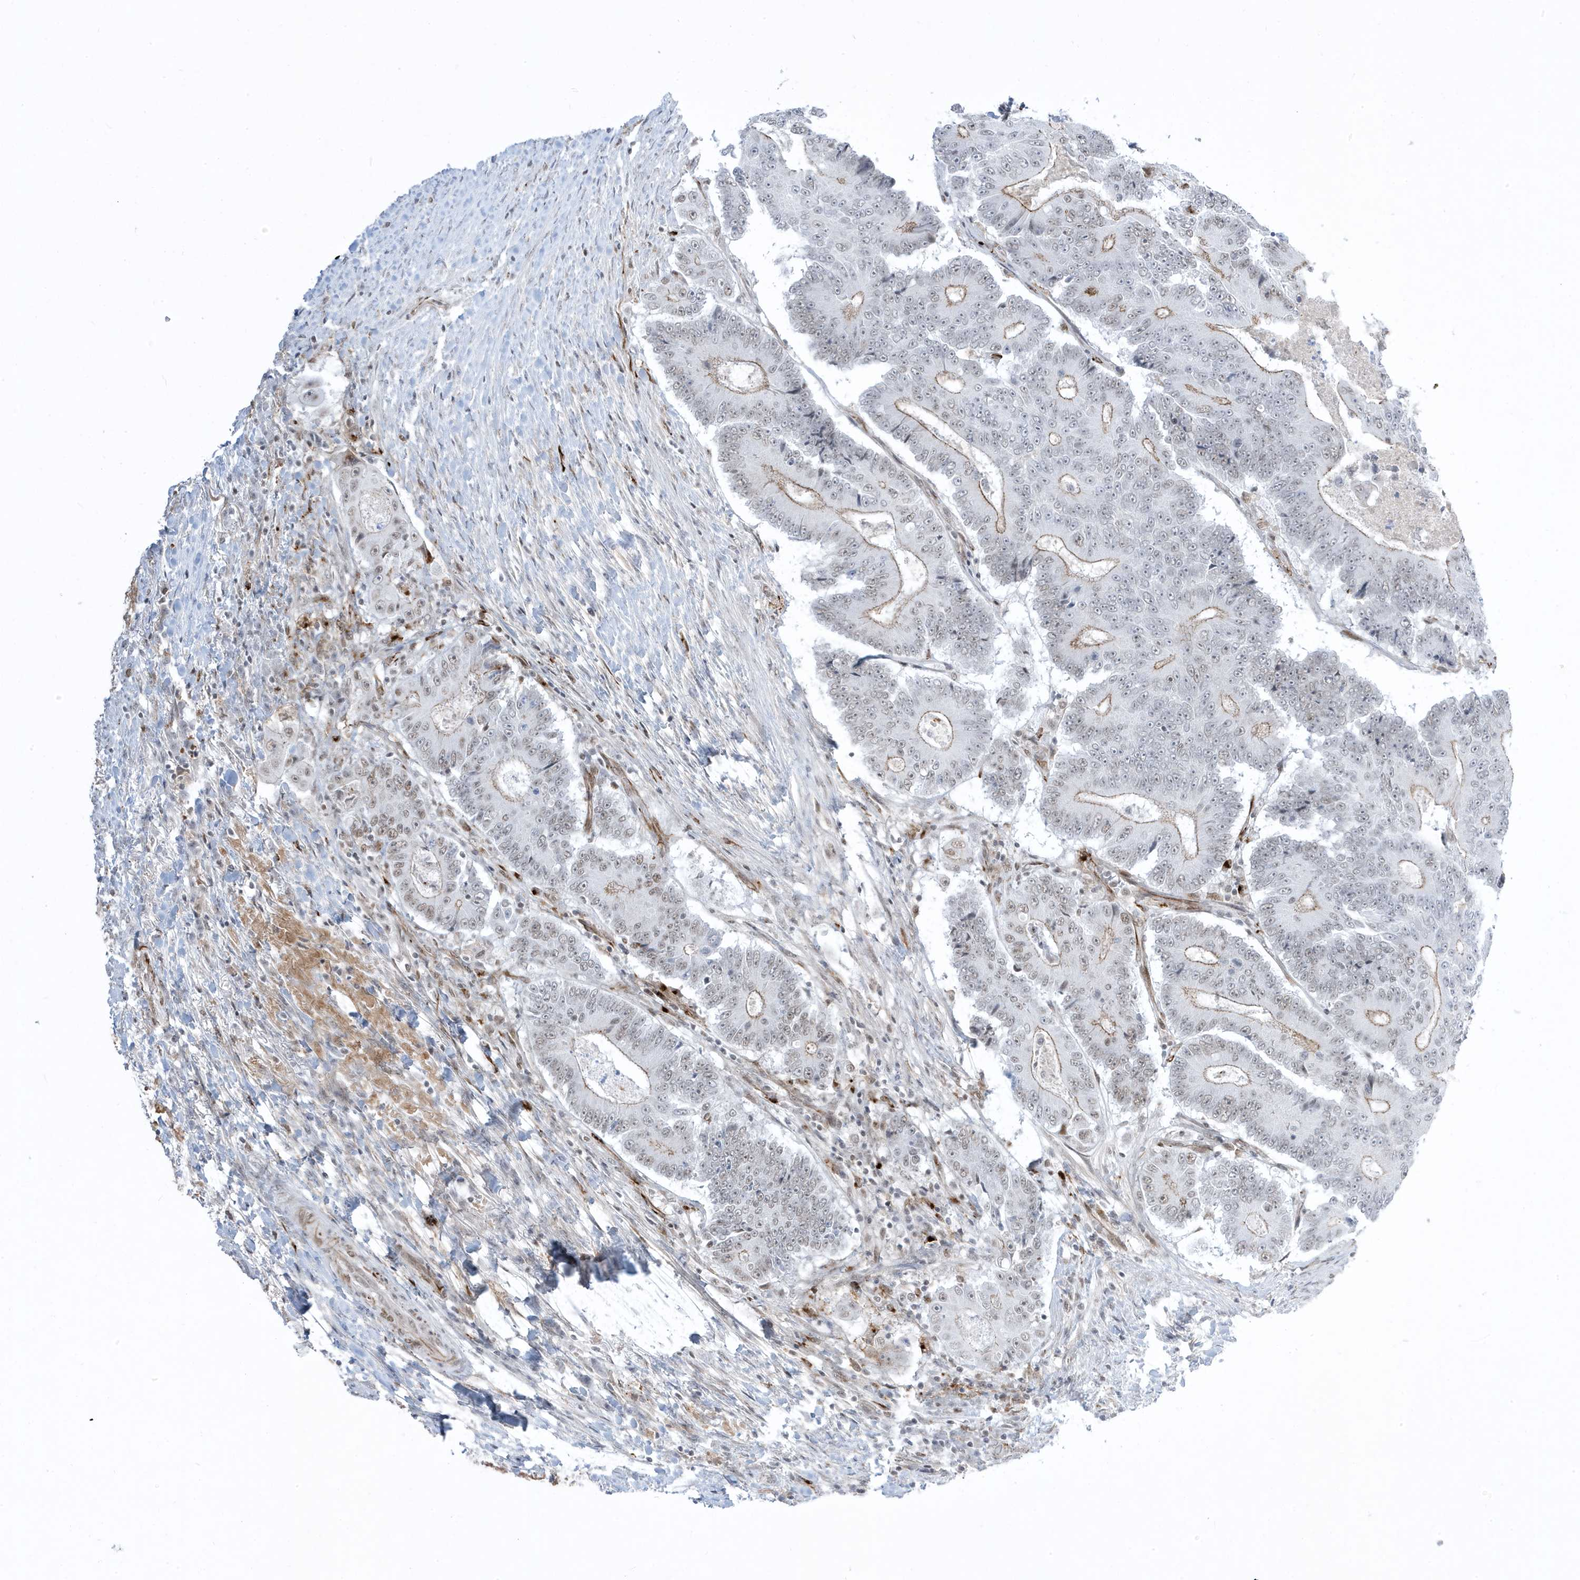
{"staining": {"intensity": "weak", "quantity": ">75%", "location": "cytoplasmic/membranous,nuclear"}, "tissue": "colorectal cancer", "cell_type": "Tumor cells", "image_type": "cancer", "snomed": [{"axis": "morphology", "description": "Adenocarcinoma, NOS"}, {"axis": "topography", "description": "Colon"}], "caption": "Immunohistochemical staining of colorectal cancer (adenocarcinoma) displays weak cytoplasmic/membranous and nuclear protein expression in approximately >75% of tumor cells.", "gene": "ADAMTSL3", "patient": {"sex": "male", "age": 83}}